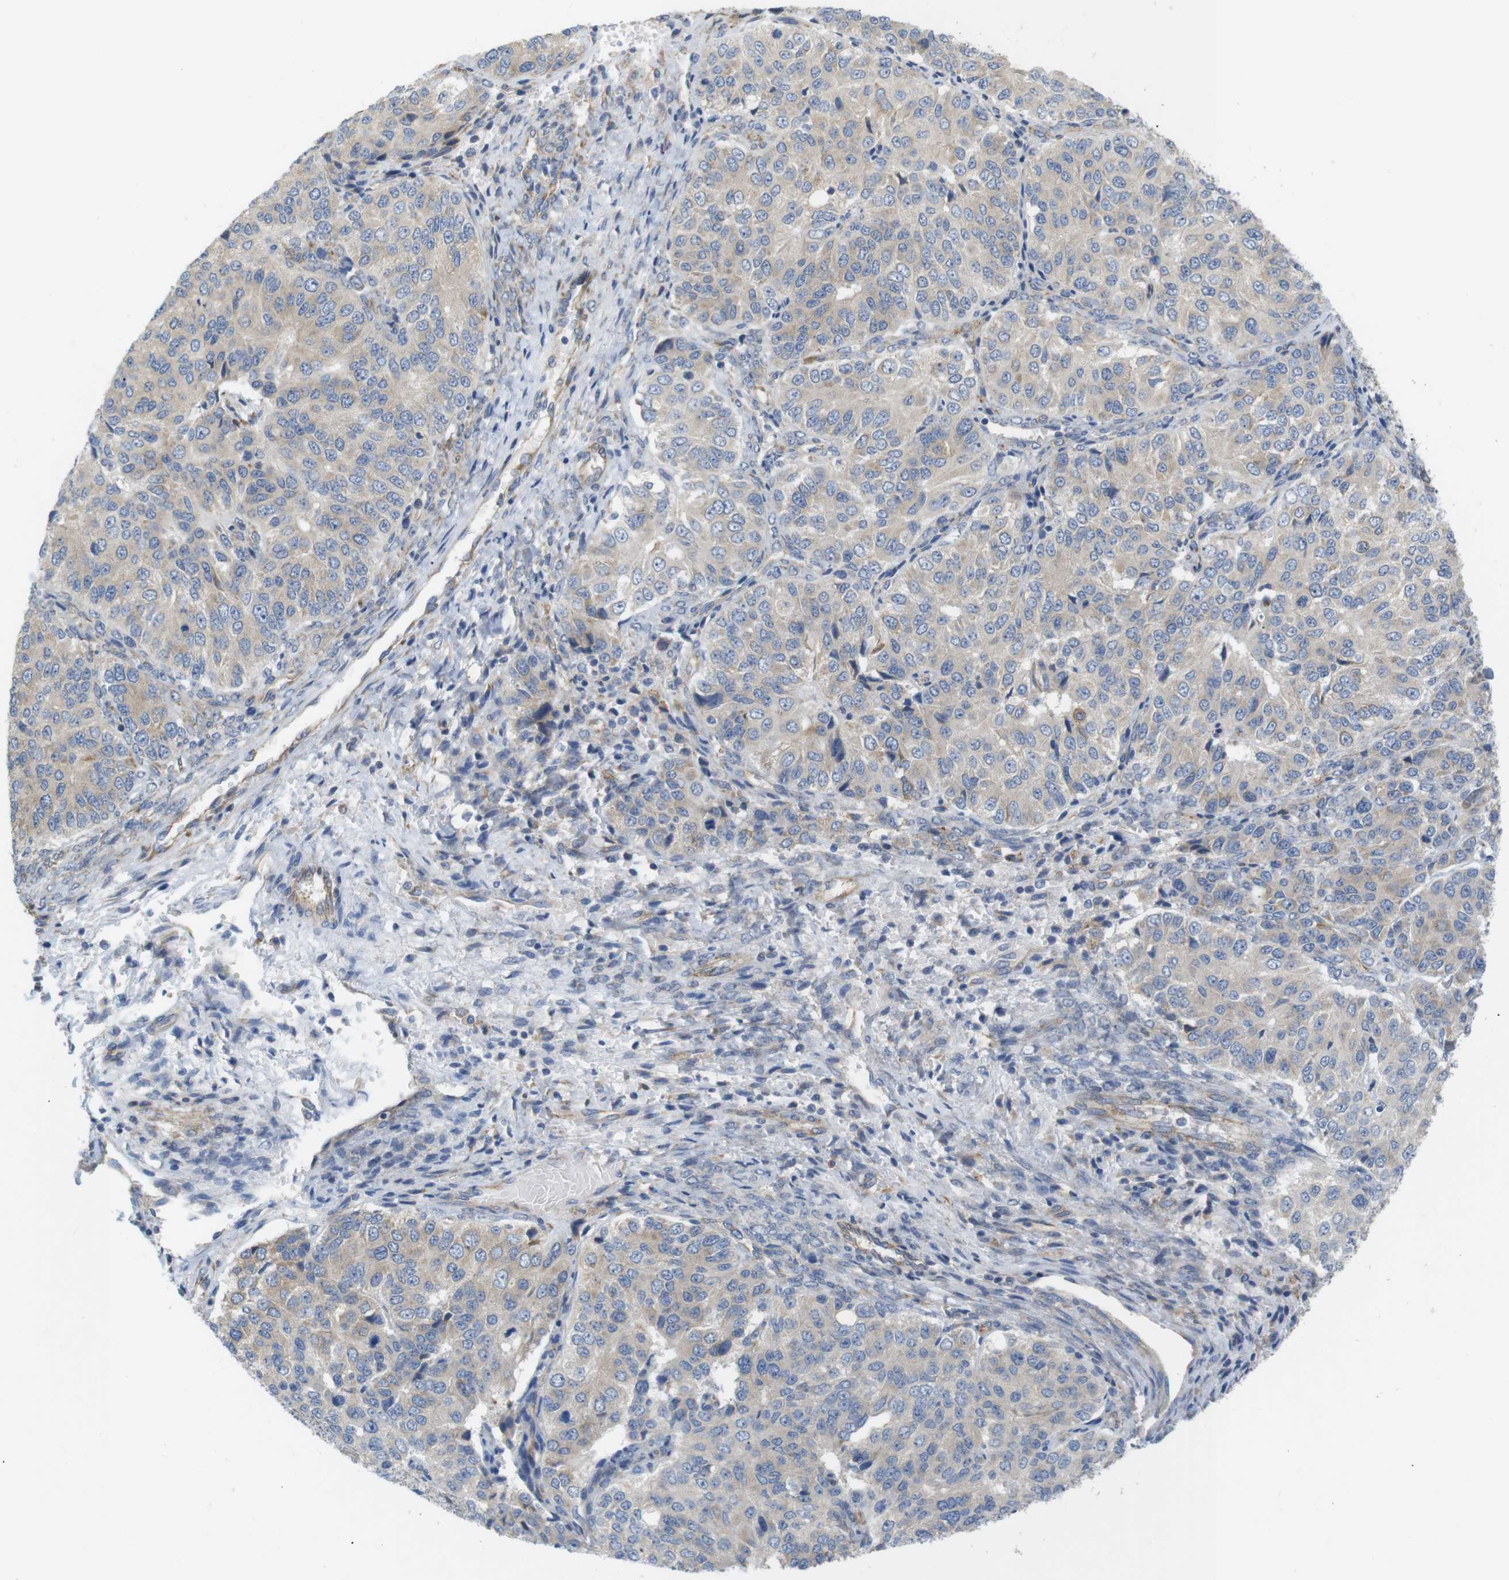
{"staining": {"intensity": "weak", "quantity": ">75%", "location": "cytoplasmic/membranous"}, "tissue": "ovarian cancer", "cell_type": "Tumor cells", "image_type": "cancer", "snomed": [{"axis": "morphology", "description": "Carcinoma, endometroid"}, {"axis": "topography", "description": "Ovary"}], "caption": "This image exhibits IHC staining of endometroid carcinoma (ovarian), with low weak cytoplasmic/membranous expression in approximately >75% of tumor cells.", "gene": "PCNX2", "patient": {"sex": "female", "age": 51}}